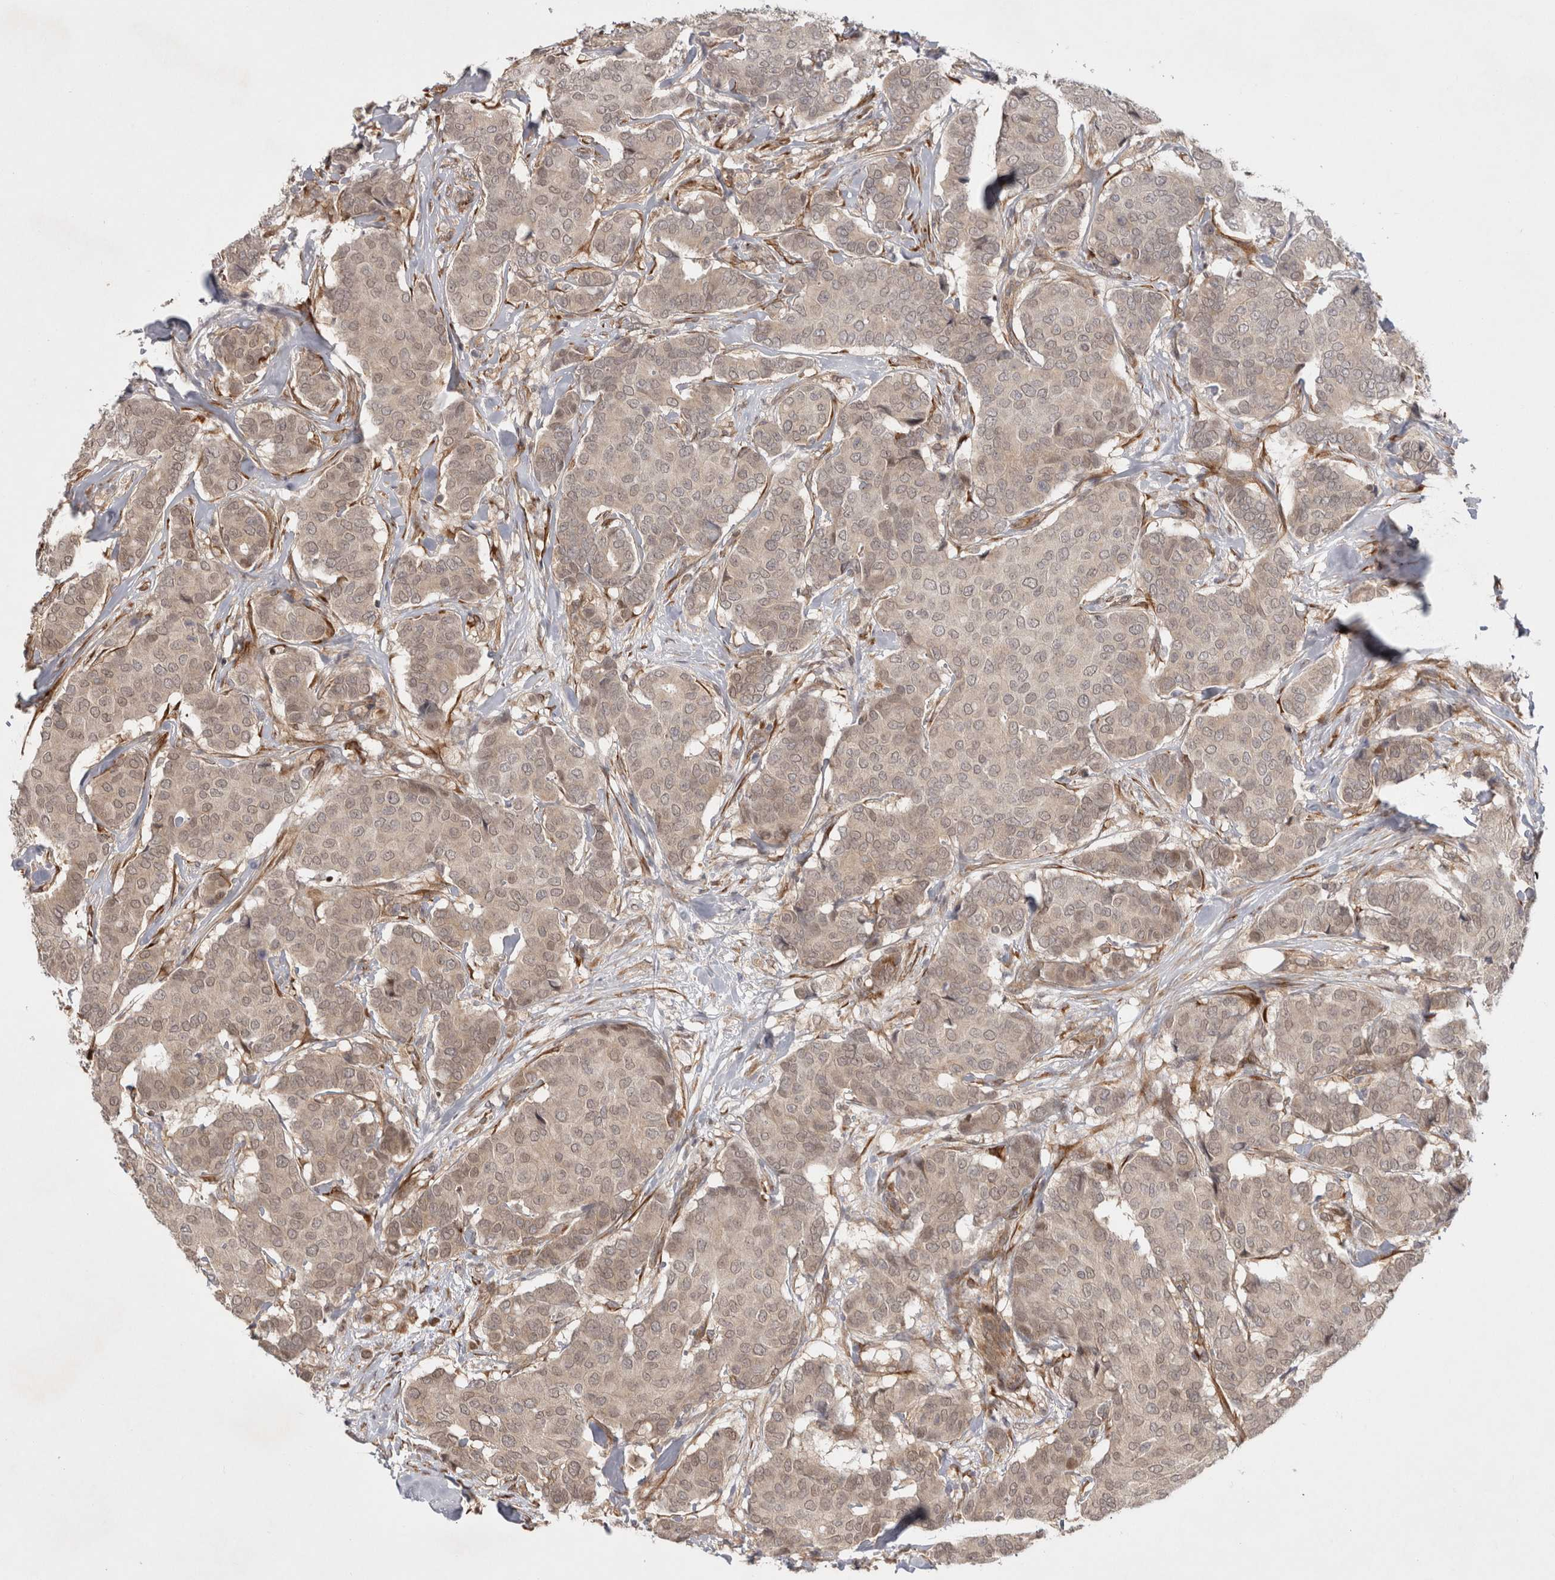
{"staining": {"intensity": "weak", "quantity": "25%-75%", "location": "cytoplasmic/membranous,nuclear"}, "tissue": "breast cancer", "cell_type": "Tumor cells", "image_type": "cancer", "snomed": [{"axis": "morphology", "description": "Duct carcinoma"}, {"axis": "topography", "description": "Breast"}], "caption": "Immunohistochemical staining of human breast cancer (intraductal carcinoma) demonstrates low levels of weak cytoplasmic/membranous and nuclear positivity in approximately 25%-75% of tumor cells.", "gene": "ZNF318", "patient": {"sex": "female", "age": 75}}